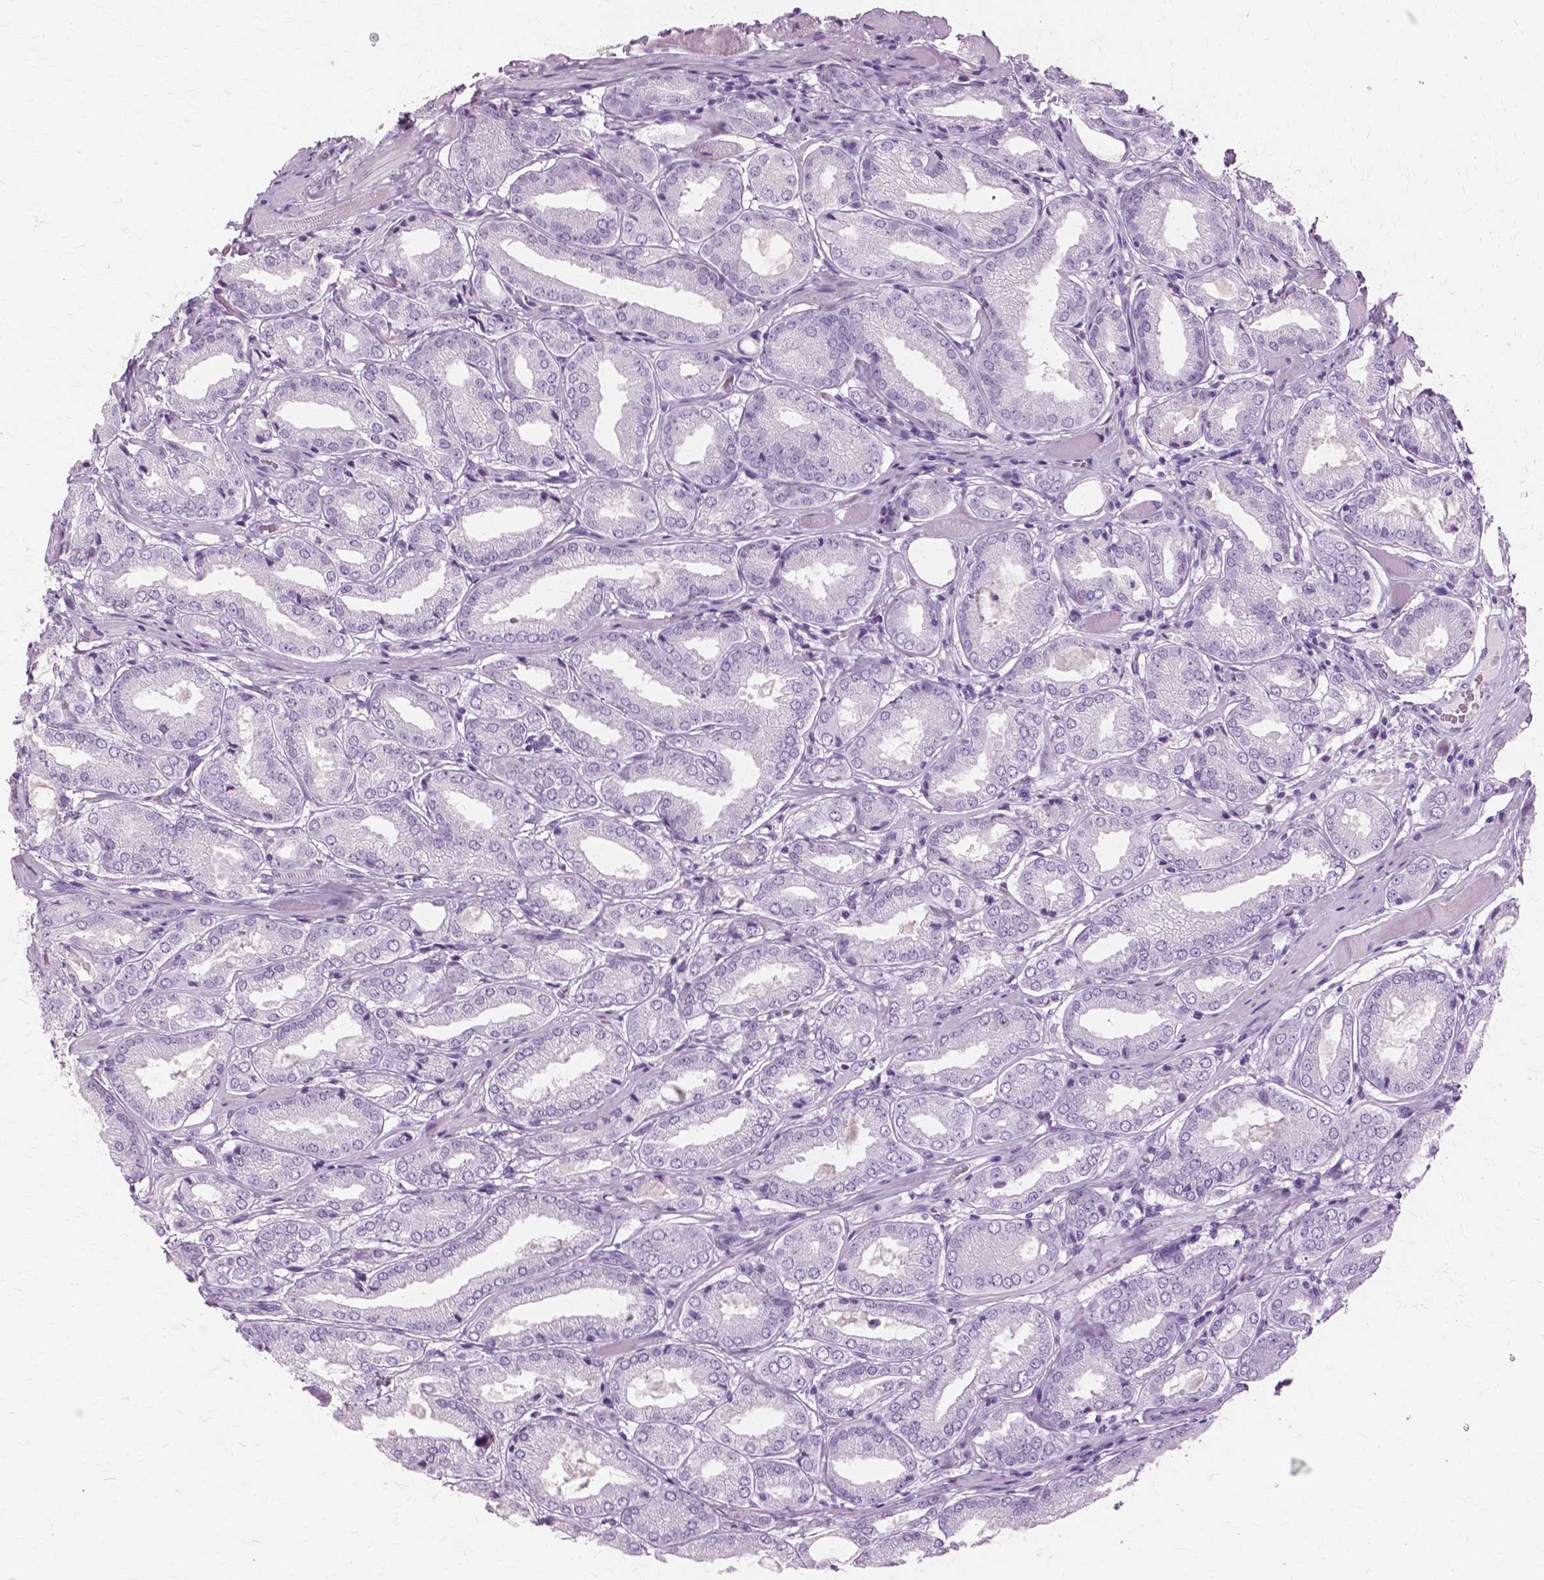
{"staining": {"intensity": "negative", "quantity": "none", "location": "none"}, "tissue": "prostate cancer", "cell_type": "Tumor cells", "image_type": "cancer", "snomed": [{"axis": "morphology", "description": "Adenocarcinoma, NOS"}, {"axis": "topography", "description": "Prostate"}], "caption": "This is a image of IHC staining of prostate adenocarcinoma, which shows no positivity in tumor cells.", "gene": "SFTPD", "patient": {"sex": "male", "age": 63}}